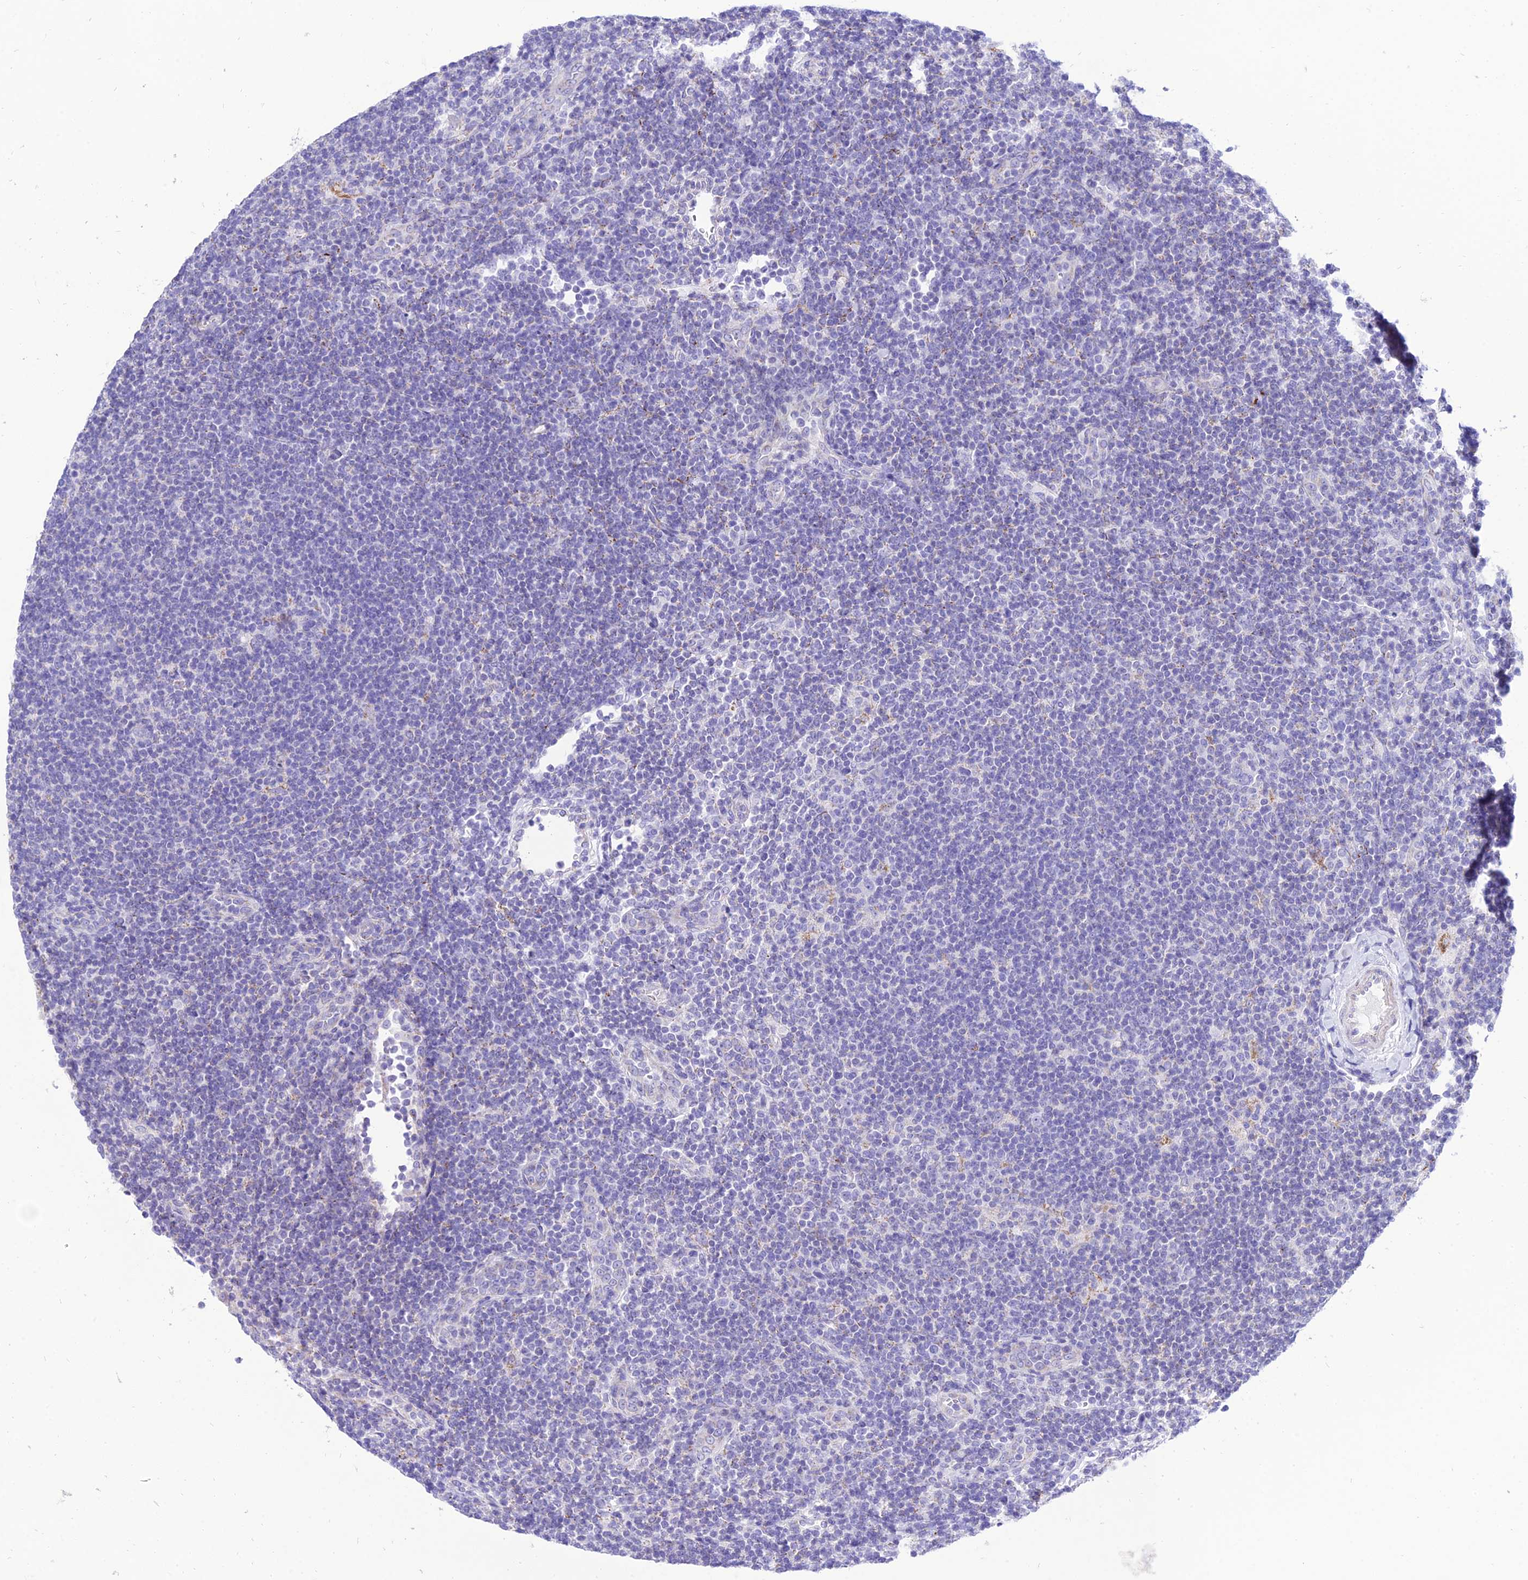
{"staining": {"intensity": "negative", "quantity": "none", "location": "none"}, "tissue": "lymphoma", "cell_type": "Tumor cells", "image_type": "cancer", "snomed": [{"axis": "morphology", "description": "Hodgkin's disease, NOS"}, {"axis": "topography", "description": "Lymph node"}], "caption": "A photomicrograph of human lymphoma is negative for staining in tumor cells. (Brightfield microscopy of DAB immunohistochemistry (IHC) at high magnification).", "gene": "PKN3", "patient": {"sex": "female", "age": 57}}